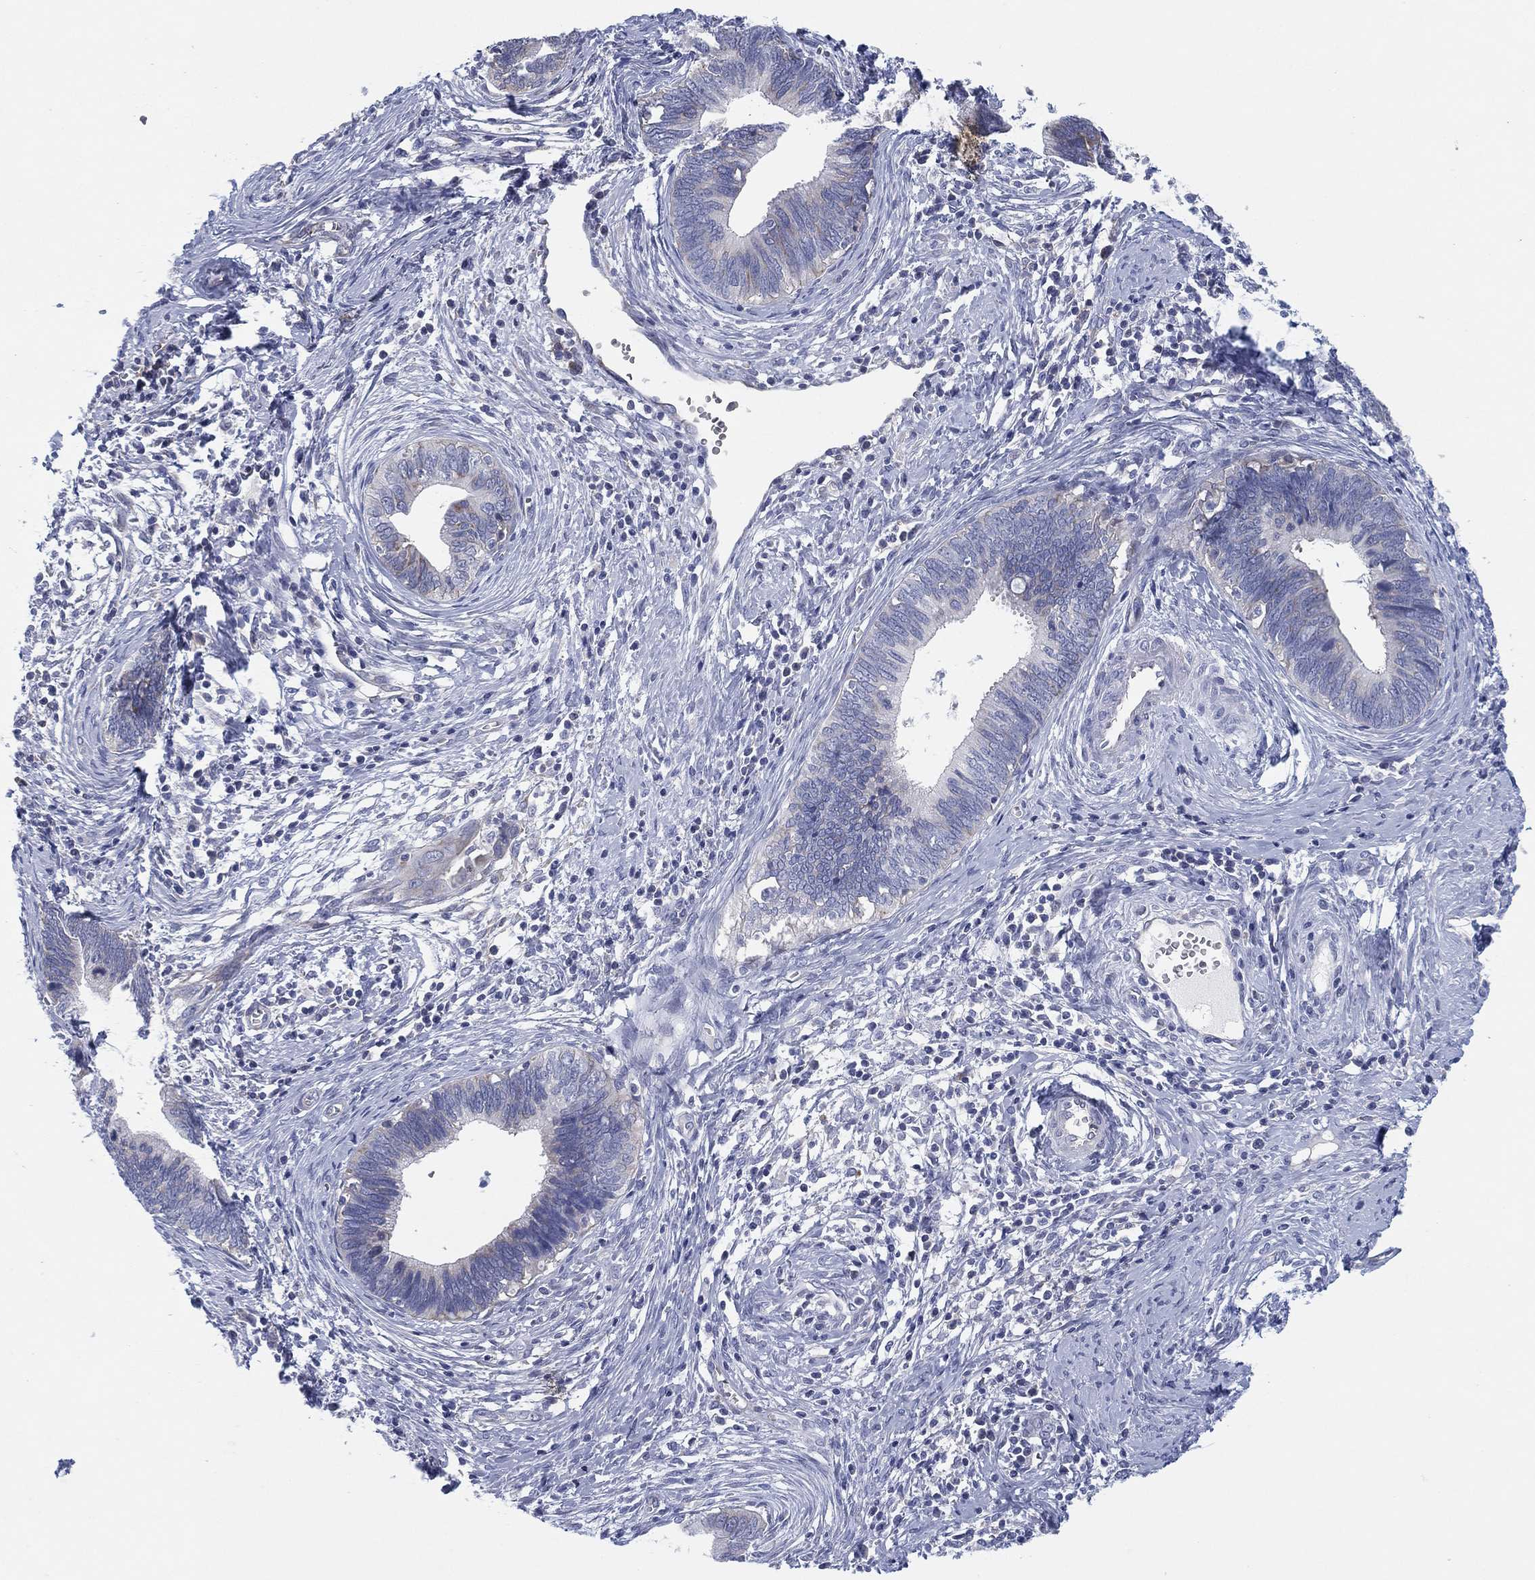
{"staining": {"intensity": "negative", "quantity": "none", "location": "none"}, "tissue": "cervical cancer", "cell_type": "Tumor cells", "image_type": "cancer", "snomed": [{"axis": "morphology", "description": "Adenocarcinoma, NOS"}, {"axis": "topography", "description": "Cervix"}], "caption": "The image displays no staining of tumor cells in adenocarcinoma (cervical).", "gene": "HEATR4", "patient": {"sex": "female", "age": 42}}